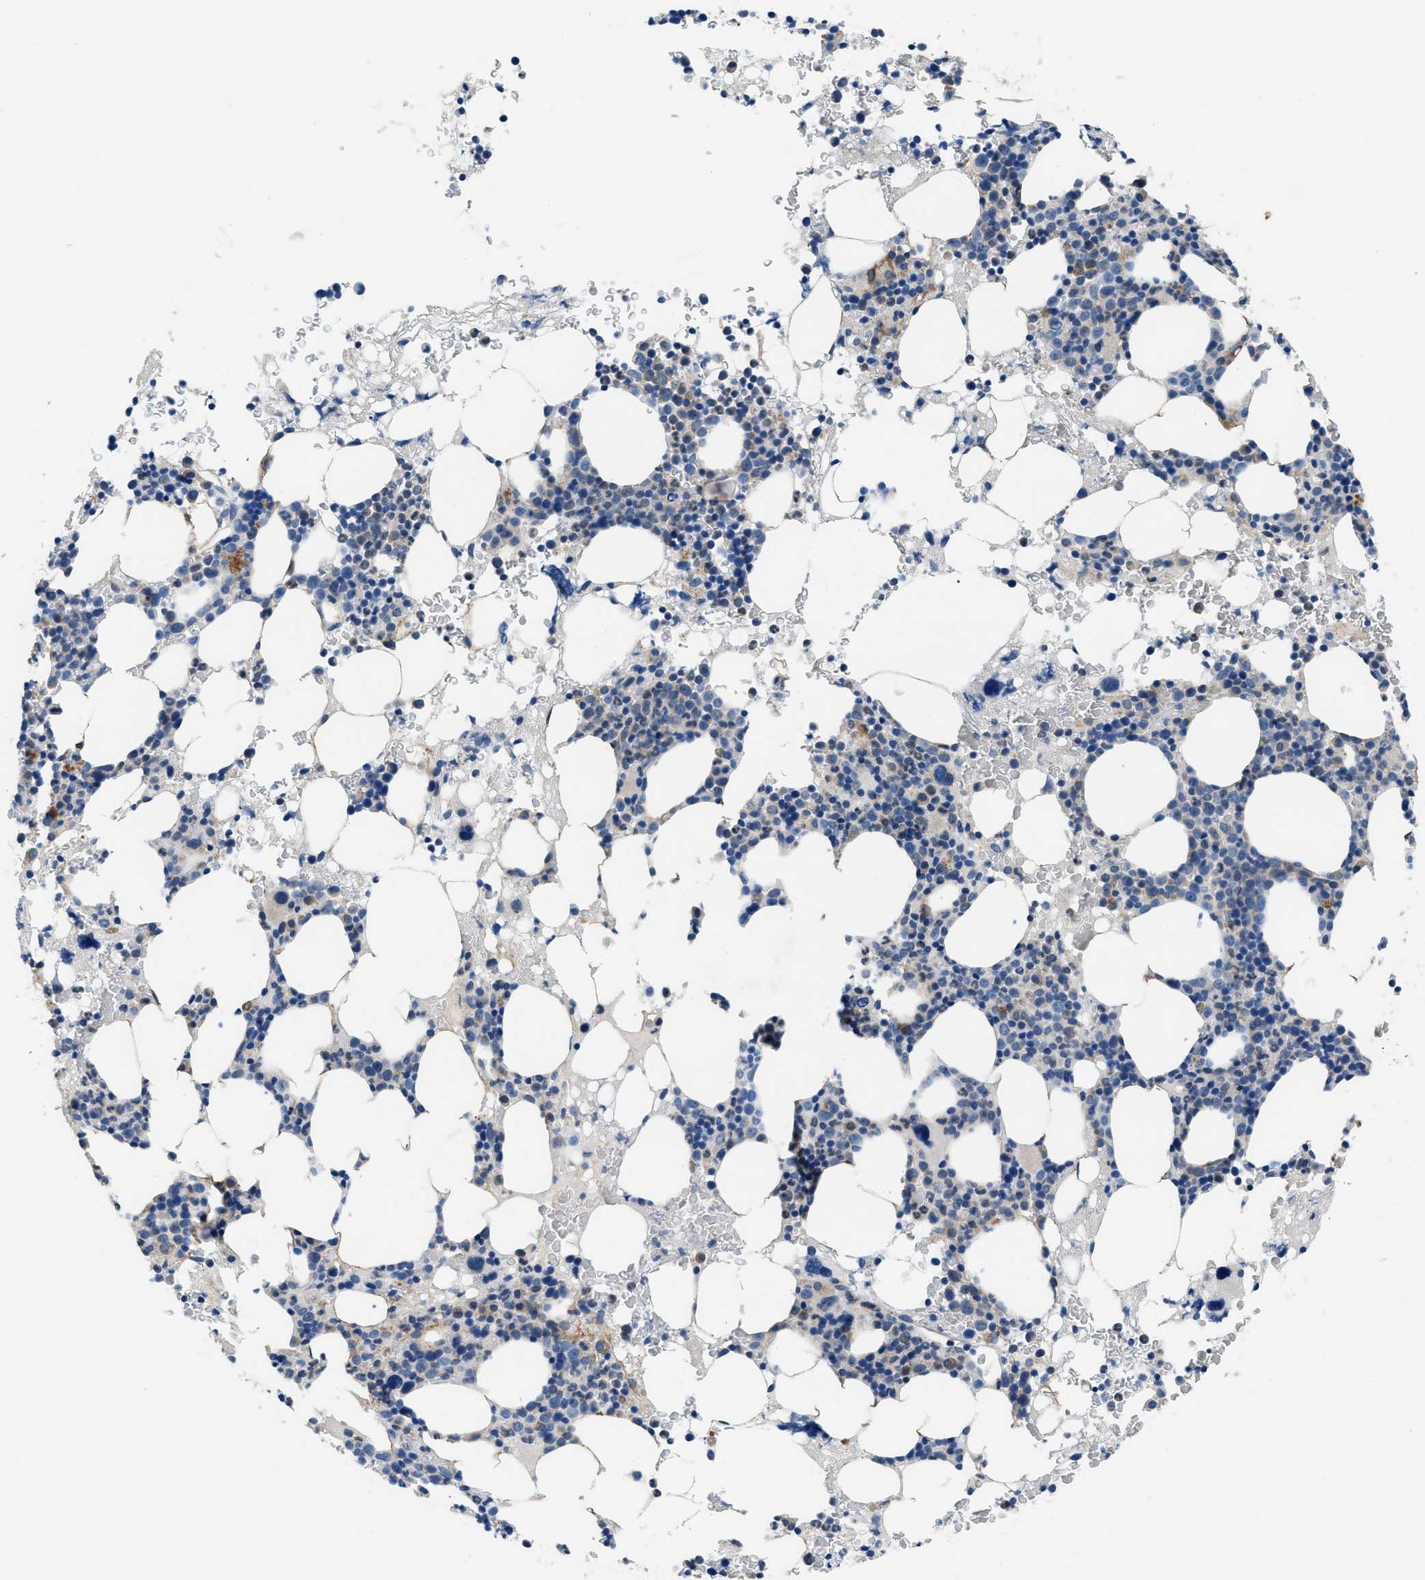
{"staining": {"intensity": "negative", "quantity": "none", "location": "none"}, "tissue": "bone marrow", "cell_type": "Hematopoietic cells", "image_type": "normal", "snomed": [{"axis": "morphology", "description": "Normal tissue, NOS"}, {"axis": "morphology", "description": "Inflammation, NOS"}, {"axis": "topography", "description": "Bone marrow"}], "caption": "Hematopoietic cells show no significant expression in benign bone marrow. (DAB IHC visualized using brightfield microscopy, high magnification).", "gene": "PGR", "patient": {"sex": "female", "age": 84}}